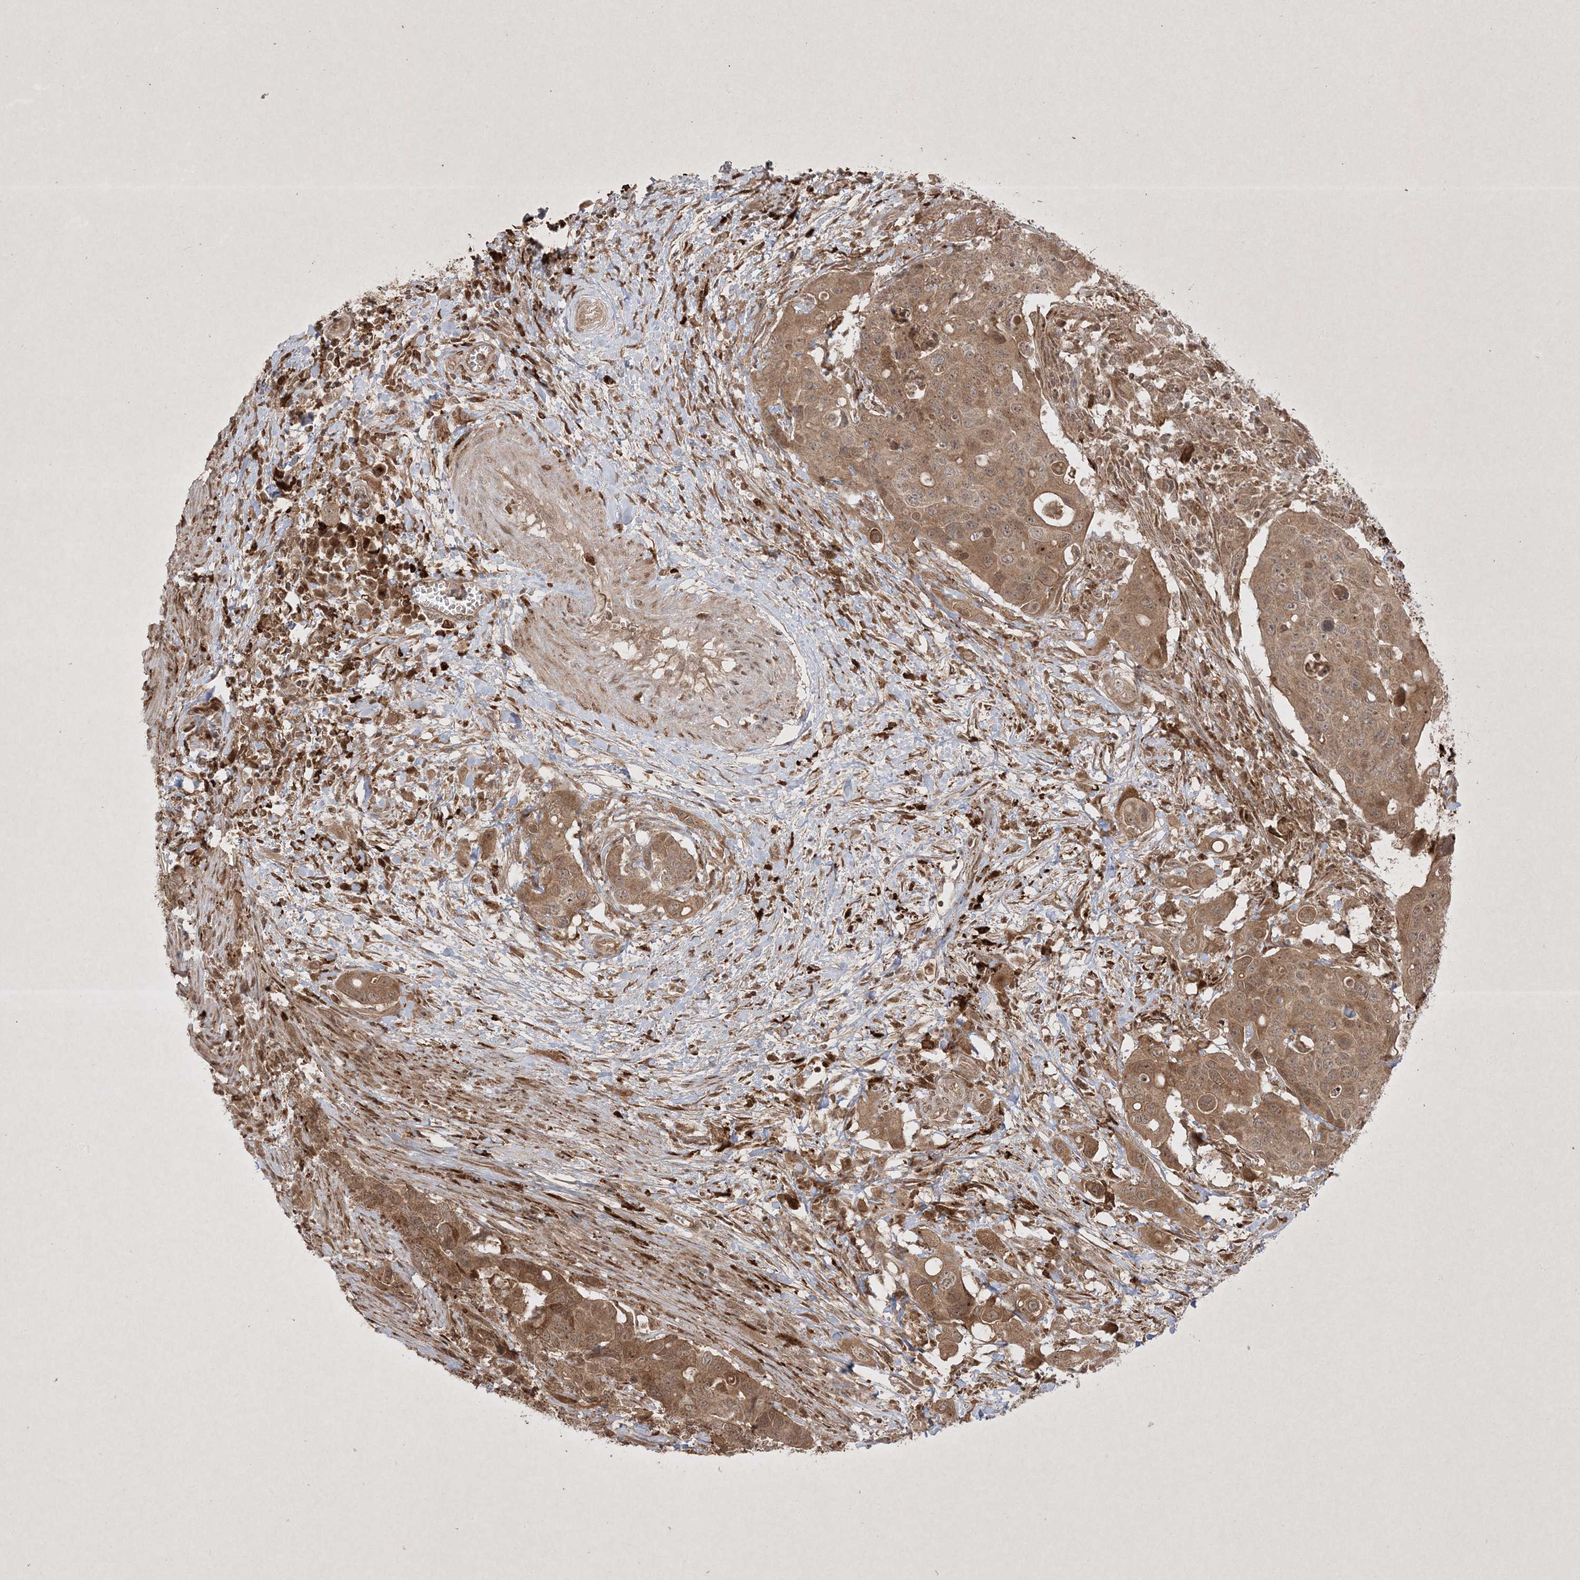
{"staining": {"intensity": "moderate", "quantity": ">75%", "location": "cytoplasmic/membranous"}, "tissue": "colorectal cancer", "cell_type": "Tumor cells", "image_type": "cancer", "snomed": [{"axis": "morphology", "description": "Adenocarcinoma, NOS"}, {"axis": "topography", "description": "Colon"}], "caption": "Brown immunohistochemical staining in human colorectal adenocarcinoma reveals moderate cytoplasmic/membranous expression in approximately >75% of tumor cells. The protein is stained brown, and the nuclei are stained in blue (DAB (3,3'-diaminobenzidine) IHC with brightfield microscopy, high magnification).", "gene": "PTK6", "patient": {"sex": "male", "age": 77}}